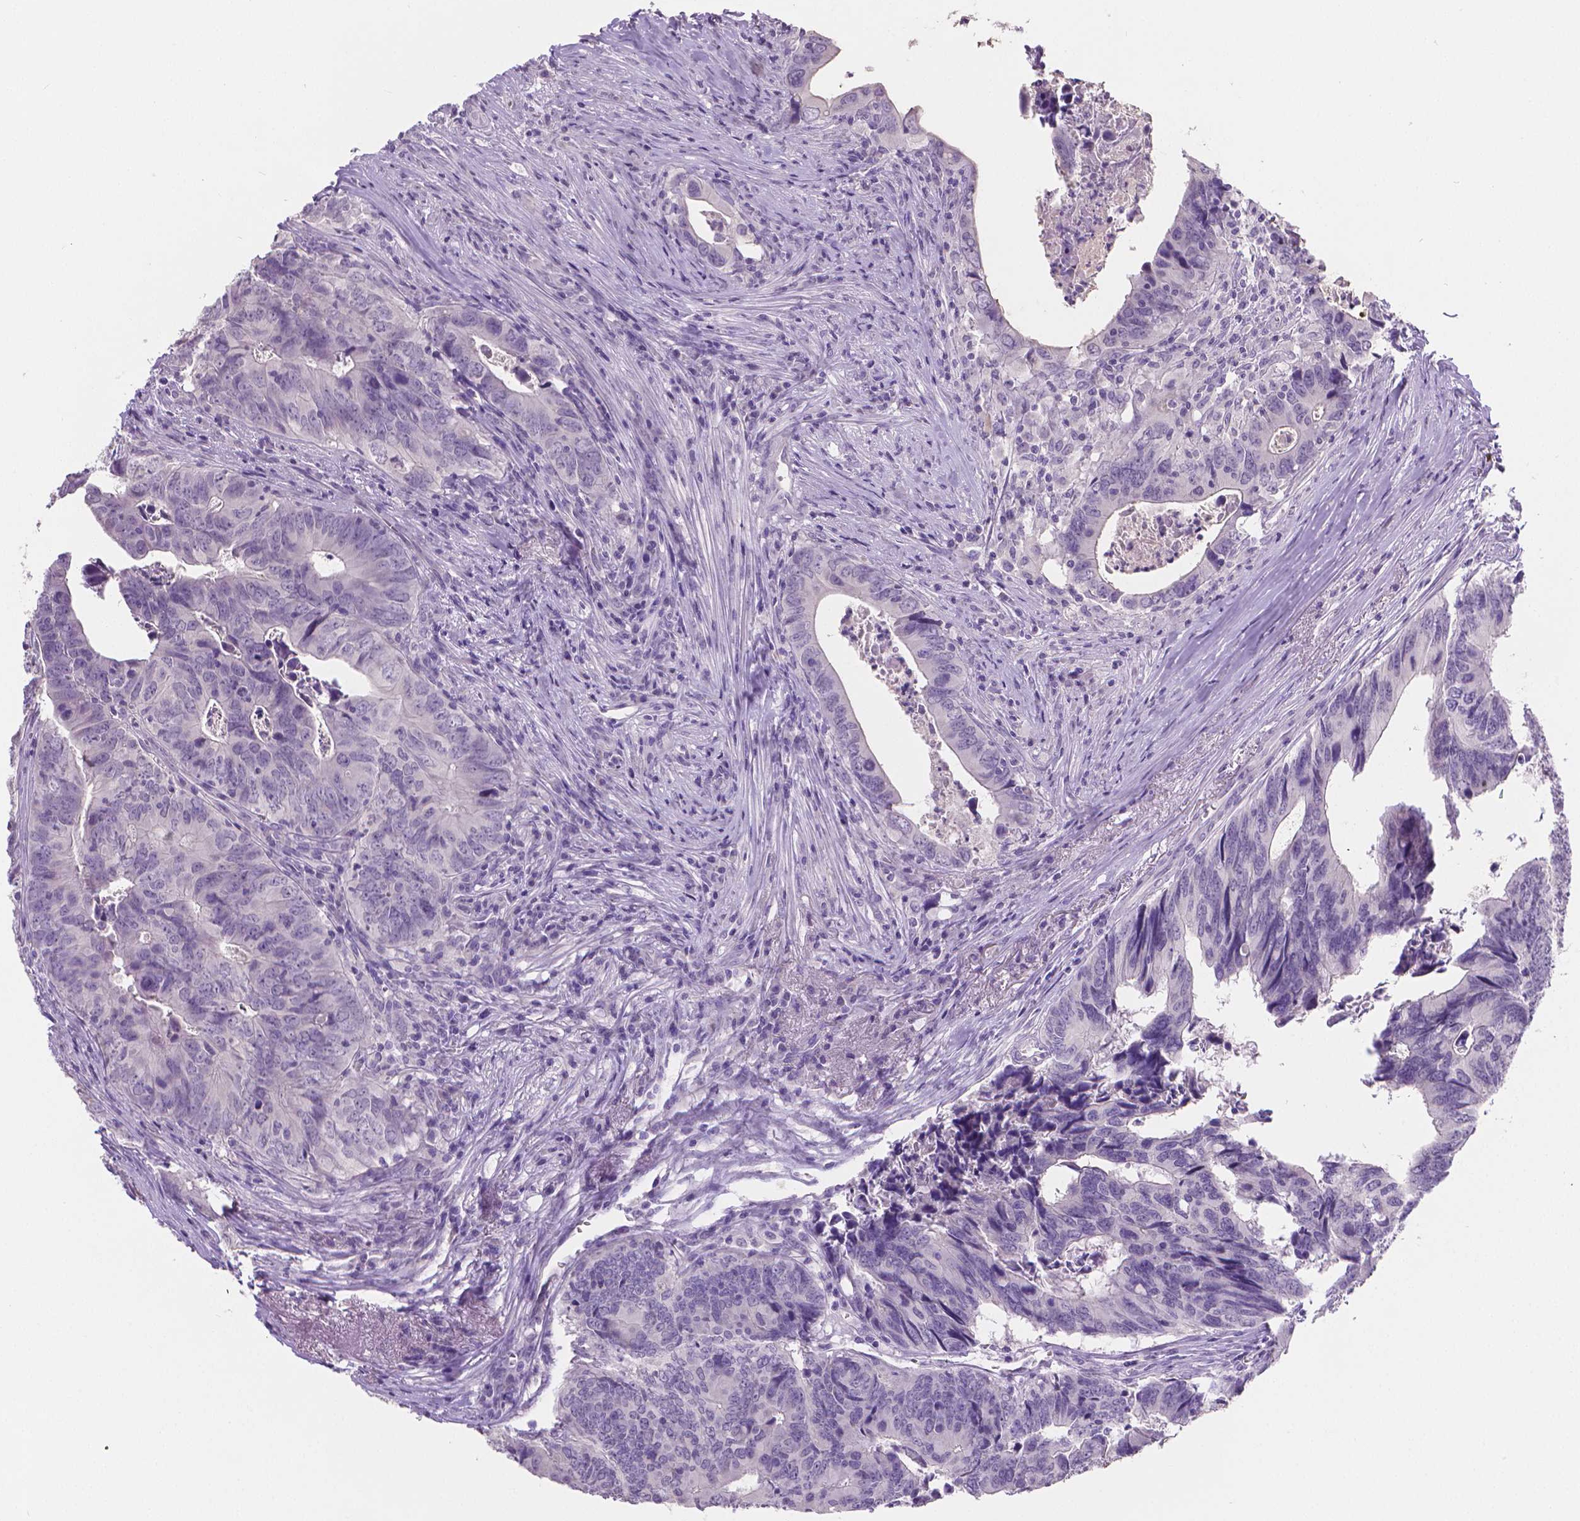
{"staining": {"intensity": "negative", "quantity": "none", "location": "none"}, "tissue": "colorectal cancer", "cell_type": "Tumor cells", "image_type": "cancer", "snomed": [{"axis": "morphology", "description": "Adenocarcinoma, NOS"}, {"axis": "topography", "description": "Colon"}], "caption": "IHC micrograph of colorectal cancer (adenocarcinoma) stained for a protein (brown), which reveals no expression in tumor cells. (Stains: DAB (3,3'-diaminobenzidine) IHC with hematoxylin counter stain, Microscopy: brightfield microscopy at high magnification).", "gene": "TNNI2", "patient": {"sex": "female", "age": 82}}